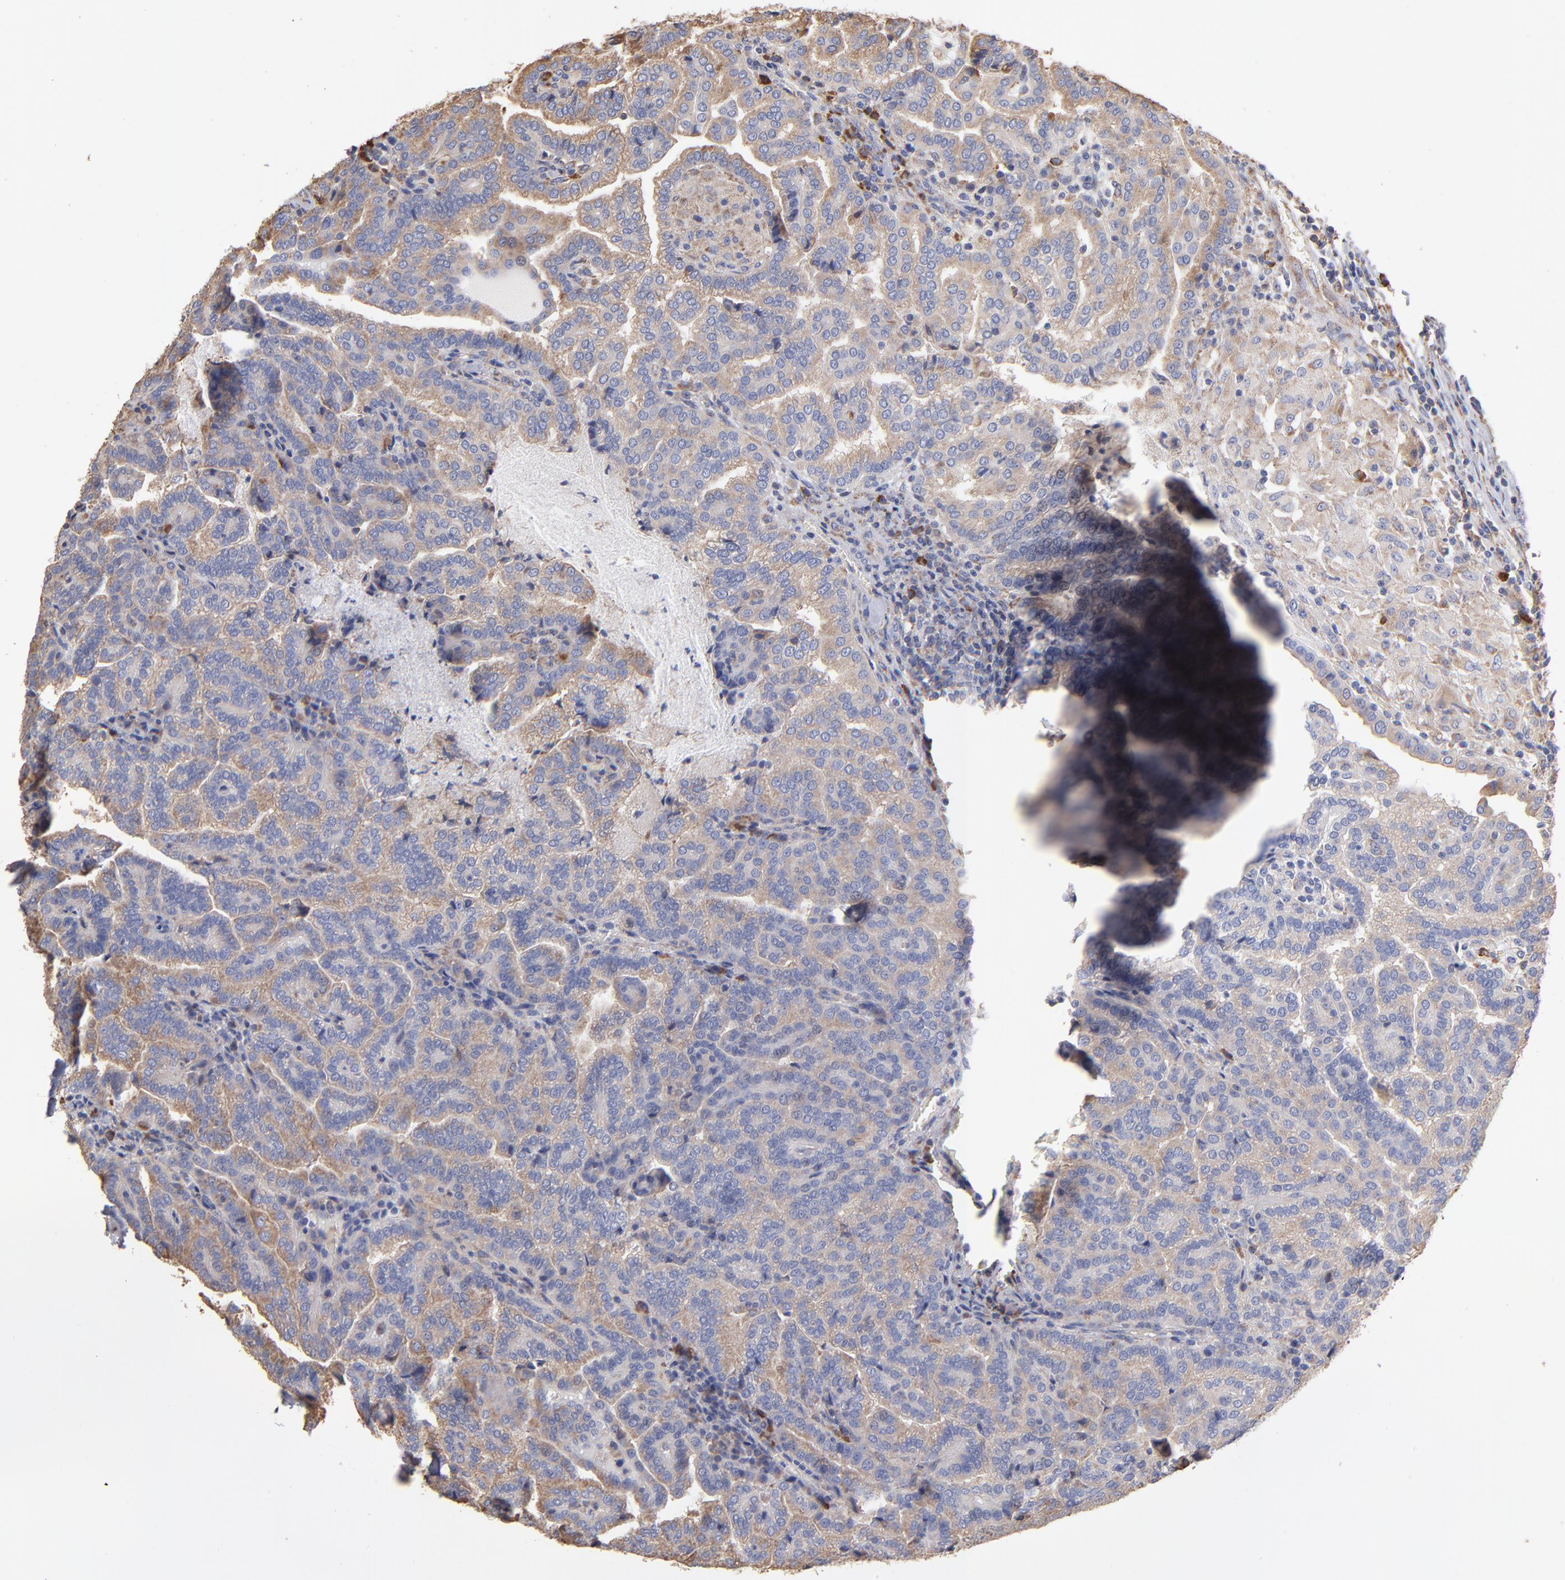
{"staining": {"intensity": "moderate", "quantity": ">75%", "location": "cytoplasmic/membranous"}, "tissue": "renal cancer", "cell_type": "Tumor cells", "image_type": "cancer", "snomed": [{"axis": "morphology", "description": "Adenocarcinoma, NOS"}, {"axis": "topography", "description": "Kidney"}], "caption": "Renal cancer (adenocarcinoma) stained with immunohistochemistry (IHC) exhibits moderate cytoplasmic/membranous staining in approximately >75% of tumor cells.", "gene": "RPL9", "patient": {"sex": "male", "age": 61}}